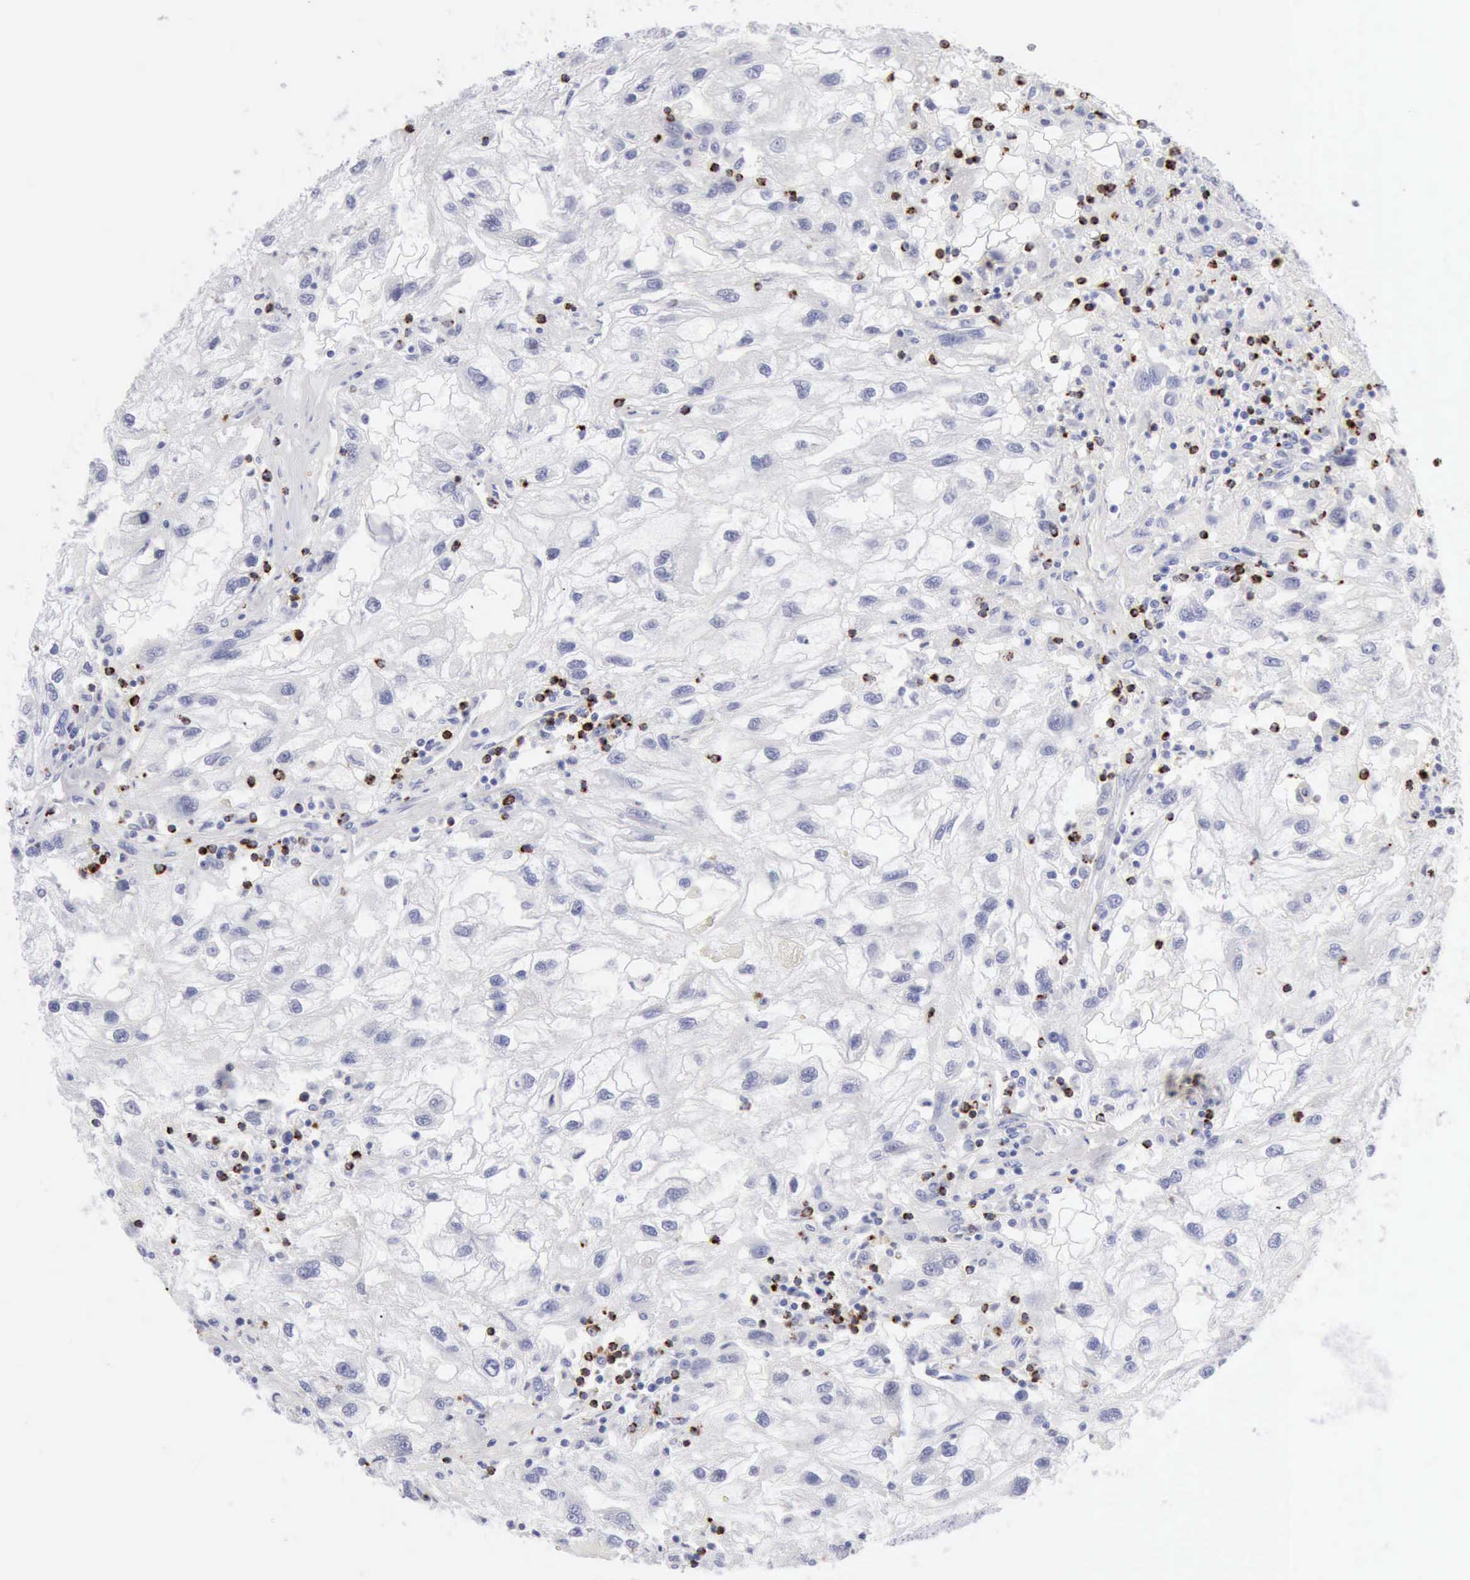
{"staining": {"intensity": "negative", "quantity": "none", "location": "none"}, "tissue": "renal cancer", "cell_type": "Tumor cells", "image_type": "cancer", "snomed": [{"axis": "morphology", "description": "Normal tissue, NOS"}, {"axis": "morphology", "description": "Adenocarcinoma, NOS"}, {"axis": "topography", "description": "Kidney"}], "caption": "Immunohistochemical staining of renal adenocarcinoma demonstrates no significant positivity in tumor cells. Brightfield microscopy of immunohistochemistry stained with DAB (3,3'-diaminobenzidine) (brown) and hematoxylin (blue), captured at high magnification.", "gene": "GZMB", "patient": {"sex": "male", "age": 71}}